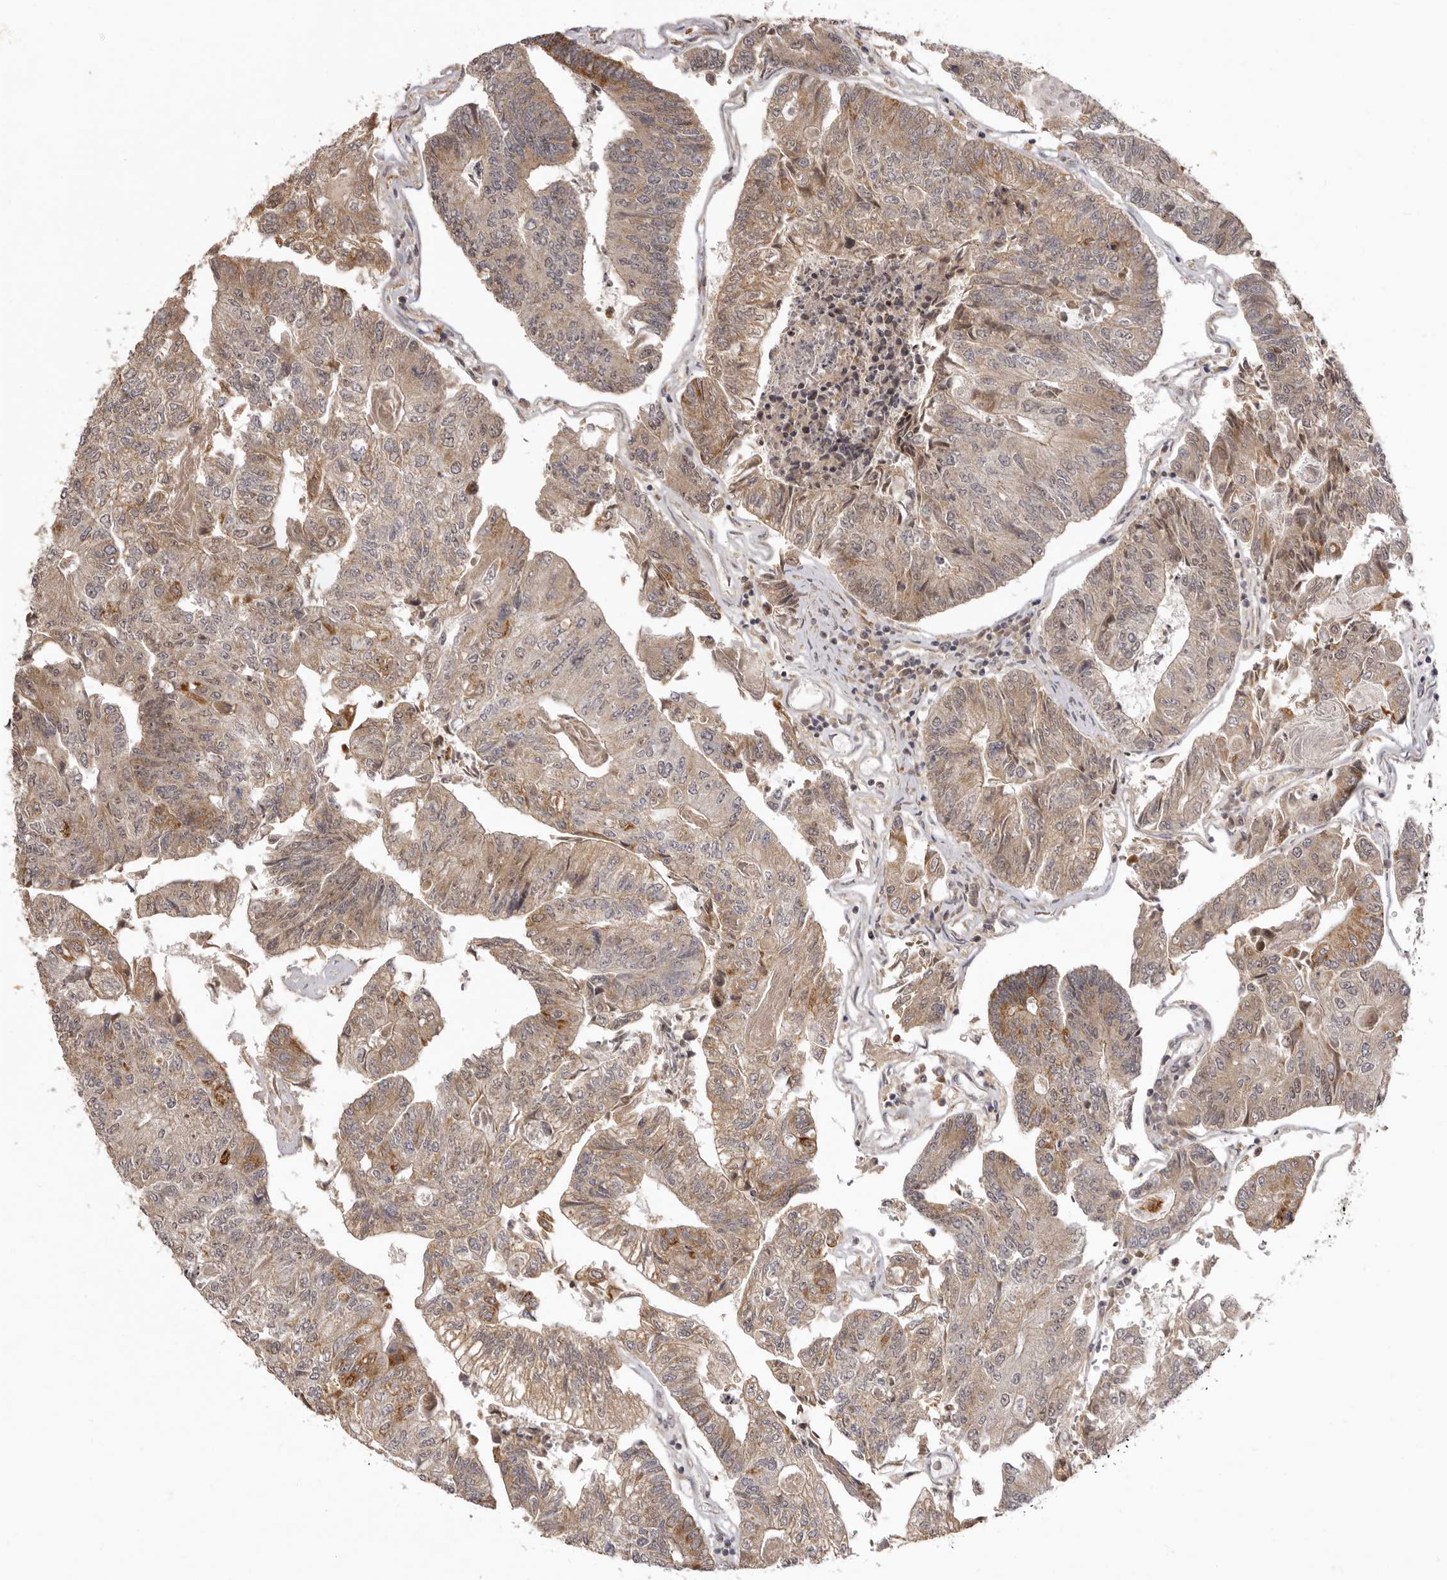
{"staining": {"intensity": "weak", "quantity": "25%-75%", "location": "cytoplasmic/membranous"}, "tissue": "colorectal cancer", "cell_type": "Tumor cells", "image_type": "cancer", "snomed": [{"axis": "morphology", "description": "Adenocarcinoma, NOS"}, {"axis": "topography", "description": "Colon"}], "caption": "Human colorectal cancer stained with a brown dye demonstrates weak cytoplasmic/membranous positive positivity in approximately 25%-75% of tumor cells.", "gene": "ZNF326", "patient": {"sex": "female", "age": 67}}